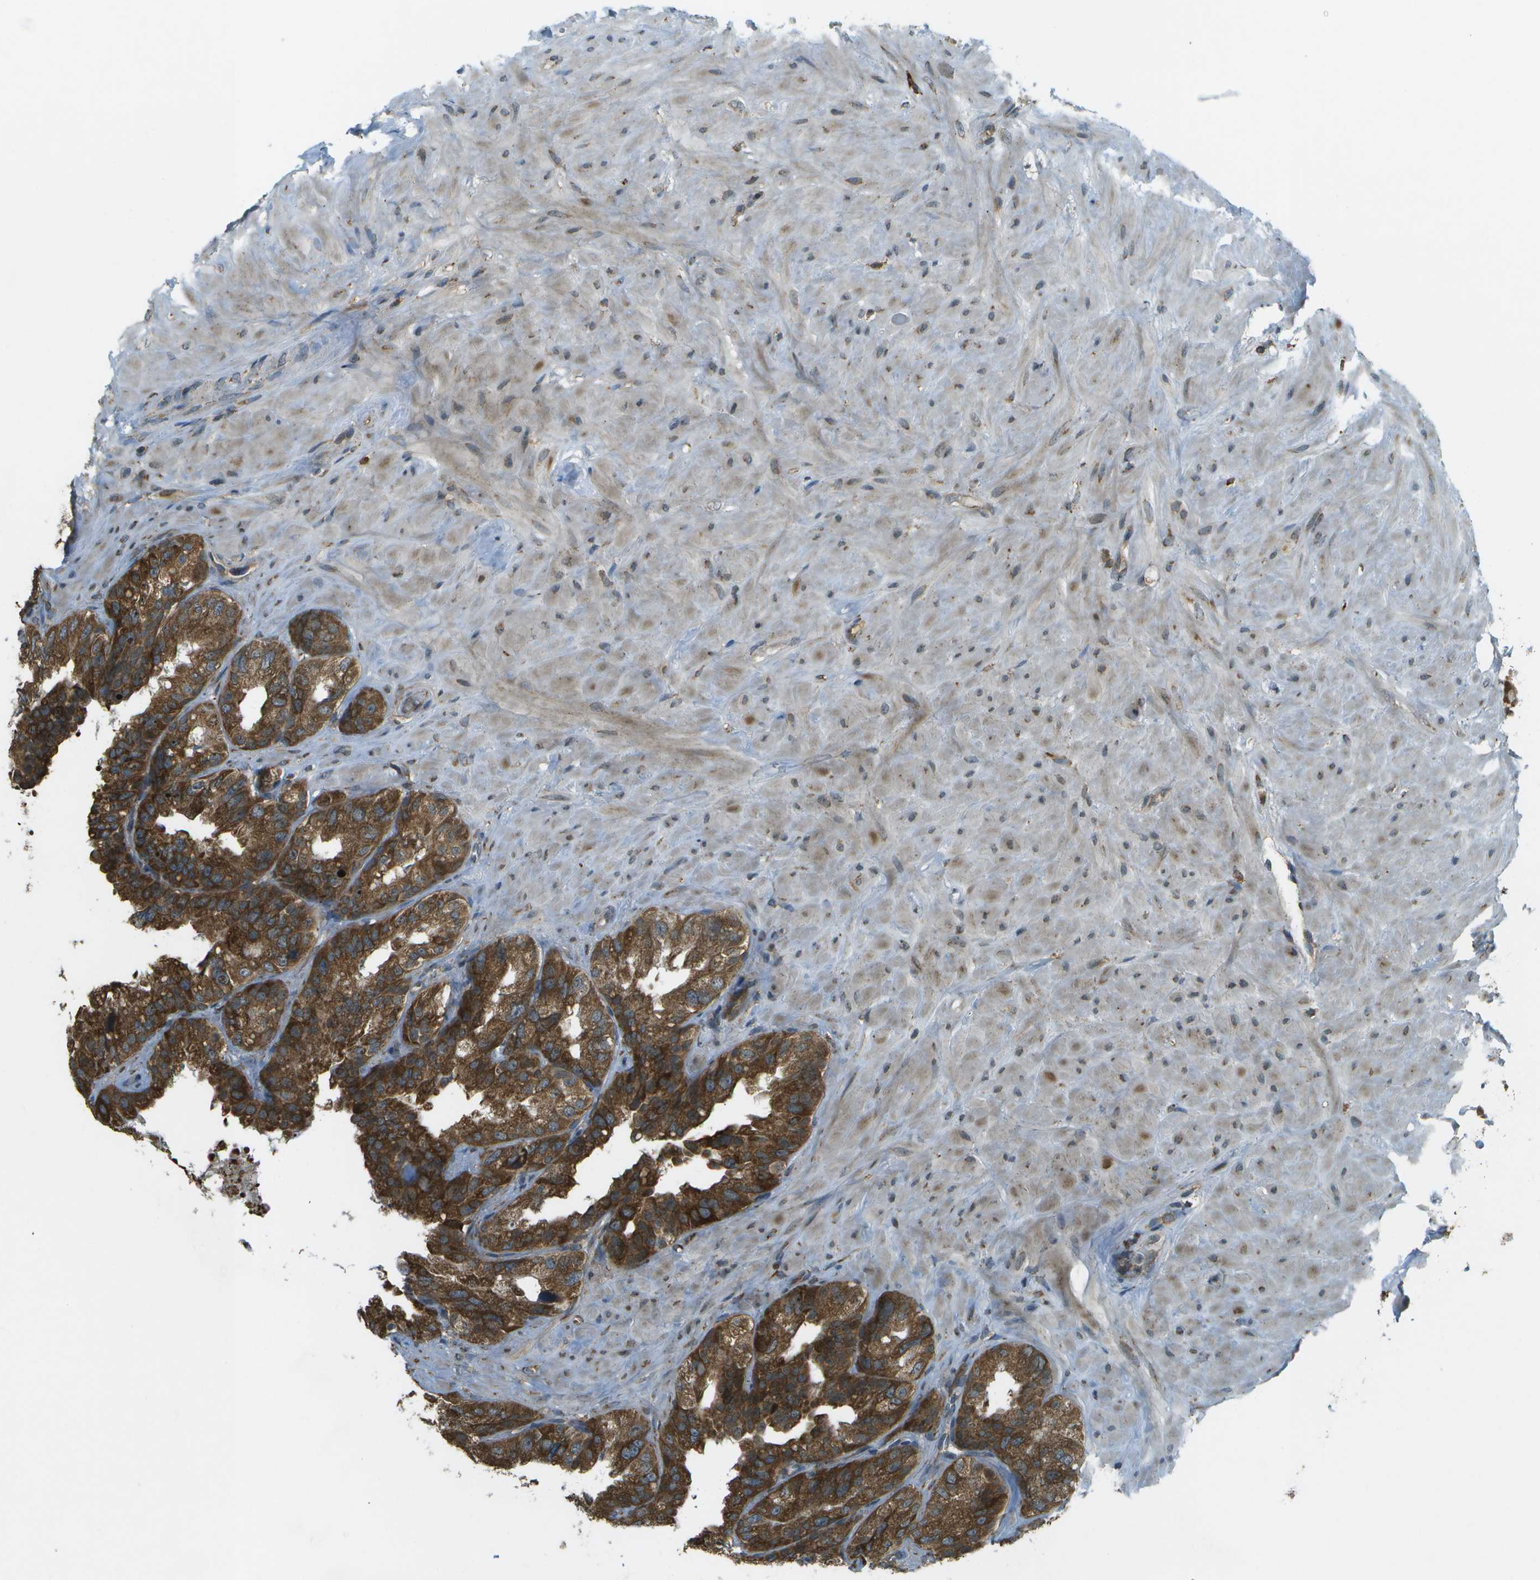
{"staining": {"intensity": "strong", "quantity": ">75%", "location": "cytoplasmic/membranous"}, "tissue": "seminal vesicle", "cell_type": "Glandular cells", "image_type": "normal", "snomed": [{"axis": "morphology", "description": "Normal tissue, NOS"}, {"axis": "topography", "description": "Seminal veicle"}], "caption": "High-power microscopy captured an IHC image of normal seminal vesicle, revealing strong cytoplasmic/membranous expression in approximately >75% of glandular cells. (Stains: DAB (3,3'-diaminobenzidine) in brown, nuclei in blue, Microscopy: brightfield microscopy at high magnification).", "gene": "USP30", "patient": {"sex": "male", "age": 68}}